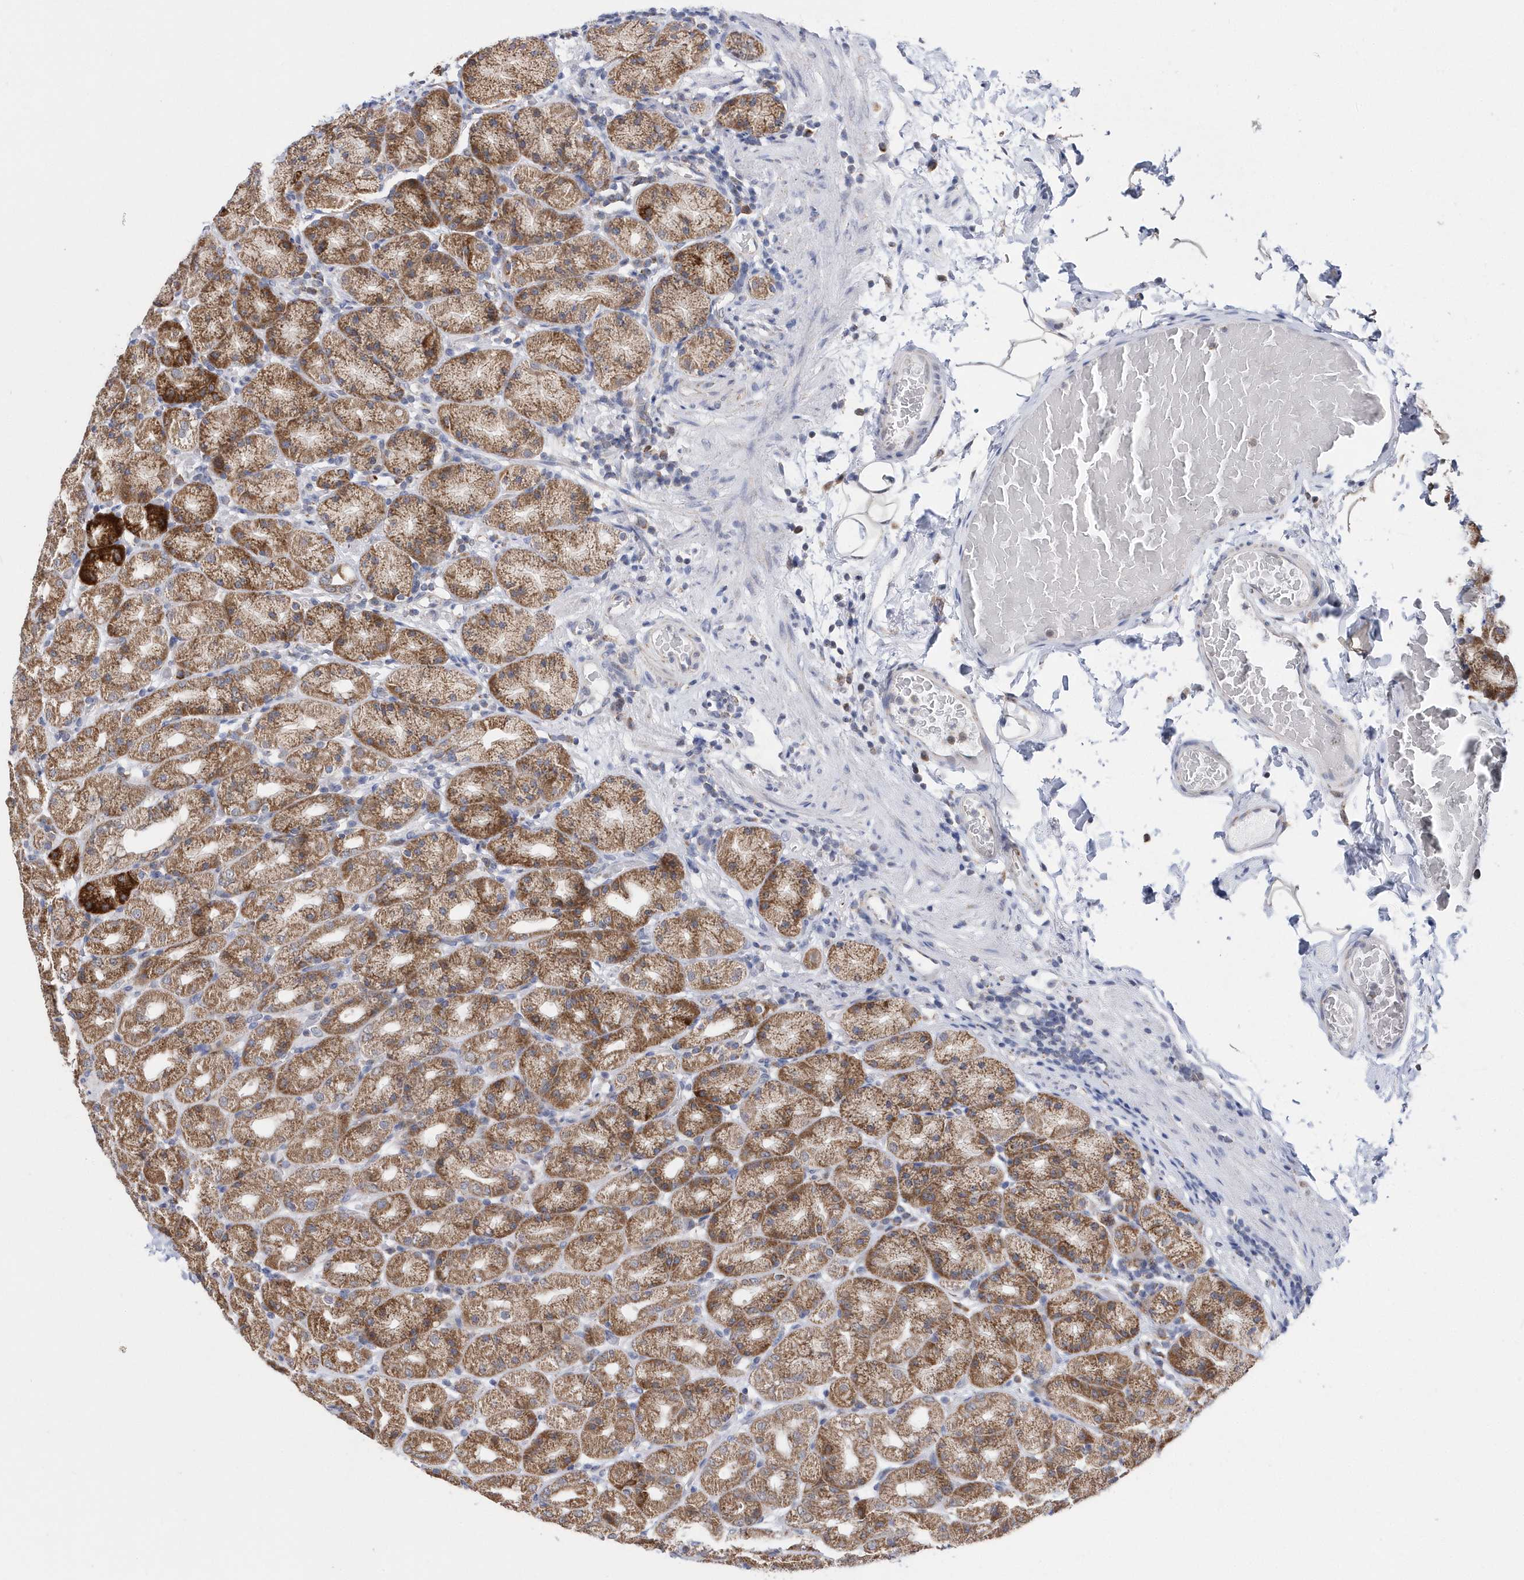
{"staining": {"intensity": "moderate", "quantity": ">75%", "location": "cytoplasmic/membranous"}, "tissue": "stomach", "cell_type": "Glandular cells", "image_type": "normal", "snomed": [{"axis": "morphology", "description": "Normal tissue, NOS"}, {"axis": "topography", "description": "Stomach, upper"}], "caption": "Stomach stained for a protein demonstrates moderate cytoplasmic/membranous positivity in glandular cells. (DAB IHC with brightfield microscopy, high magnification).", "gene": "SPATA5", "patient": {"sex": "male", "age": 68}}